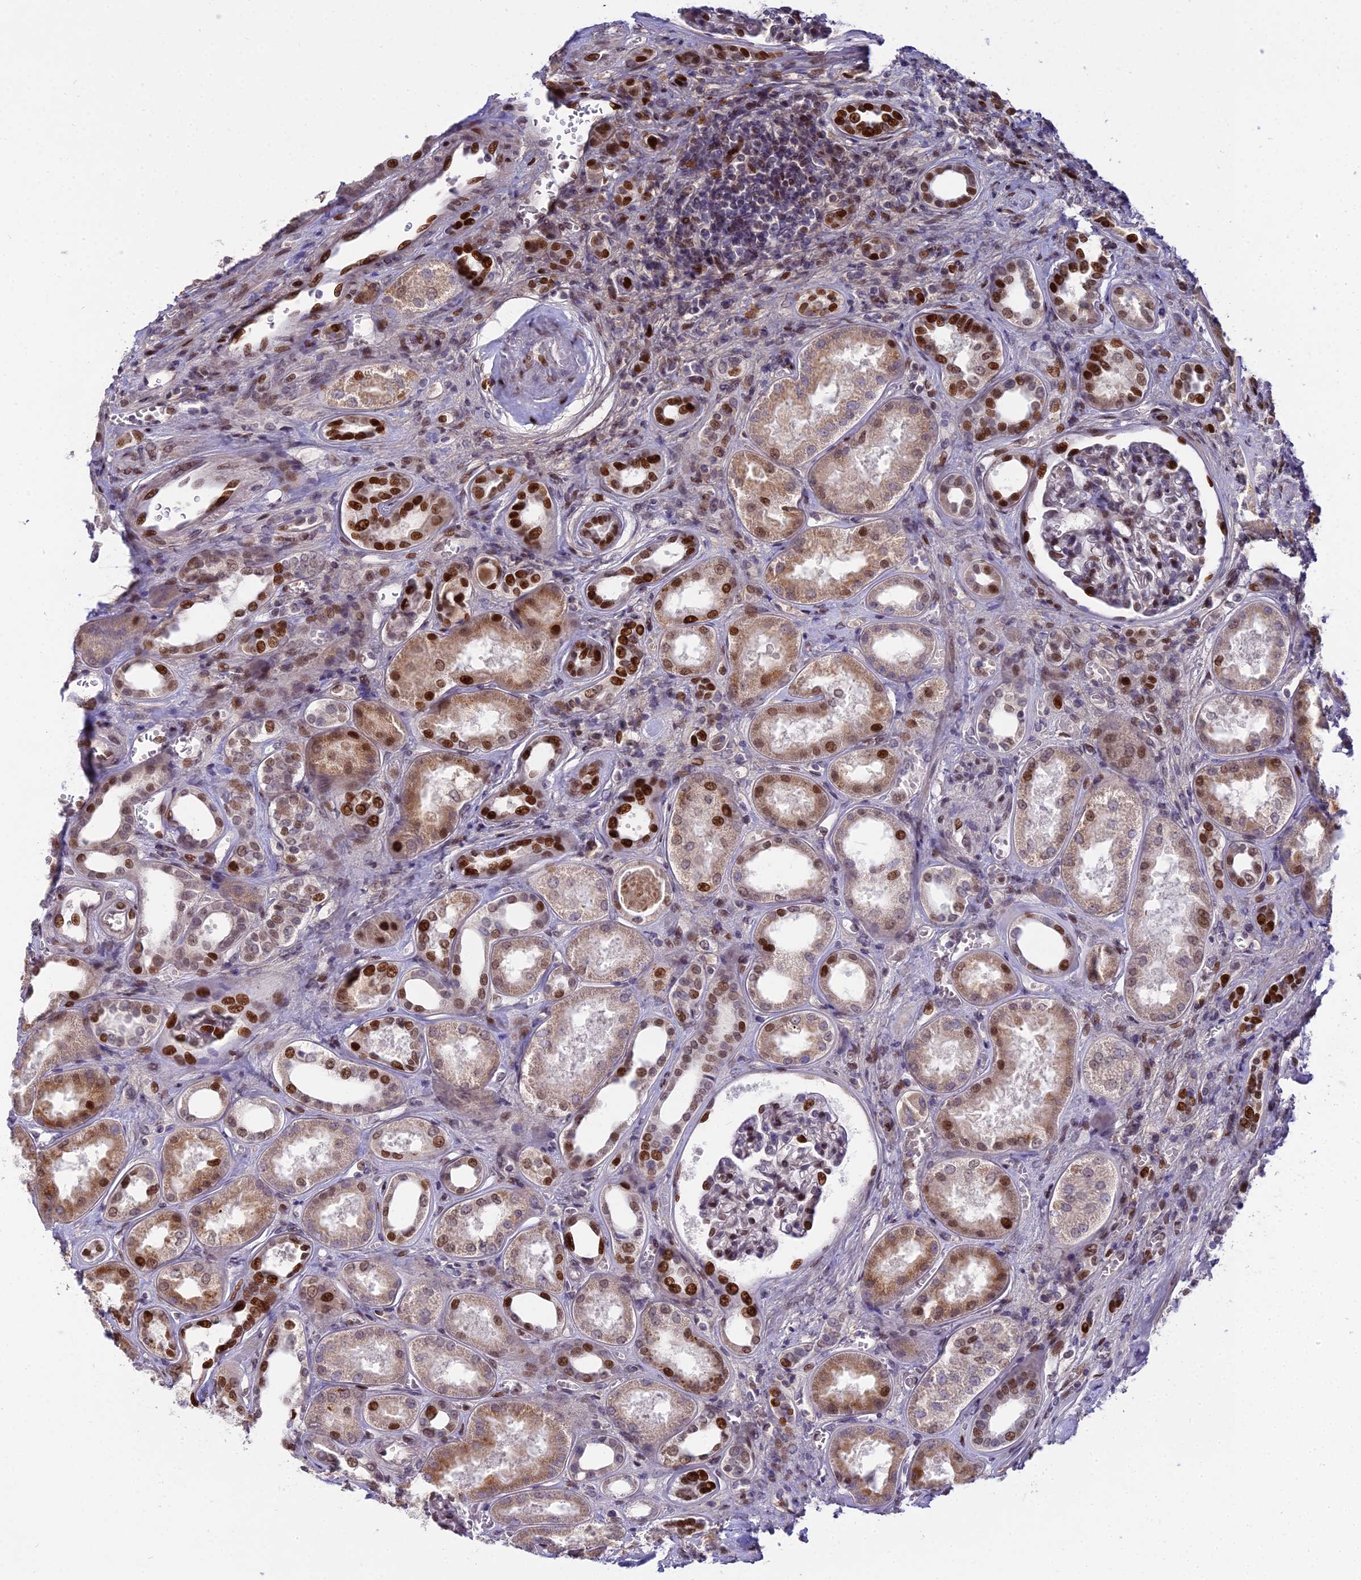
{"staining": {"intensity": "strong", "quantity": "25%-75%", "location": "nuclear"}, "tissue": "kidney", "cell_type": "Cells in glomeruli", "image_type": "normal", "snomed": [{"axis": "morphology", "description": "Normal tissue, NOS"}, {"axis": "morphology", "description": "Adenocarcinoma, NOS"}, {"axis": "topography", "description": "Kidney"}], "caption": "This histopathology image displays benign kidney stained with immunohistochemistry to label a protein in brown. The nuclear of cells in glomeruli show strong positivity for the protein. Nuclei are counter-stained blue.", "gene": "ZNF707", "patient": {"sex": "female", "age": 68}}